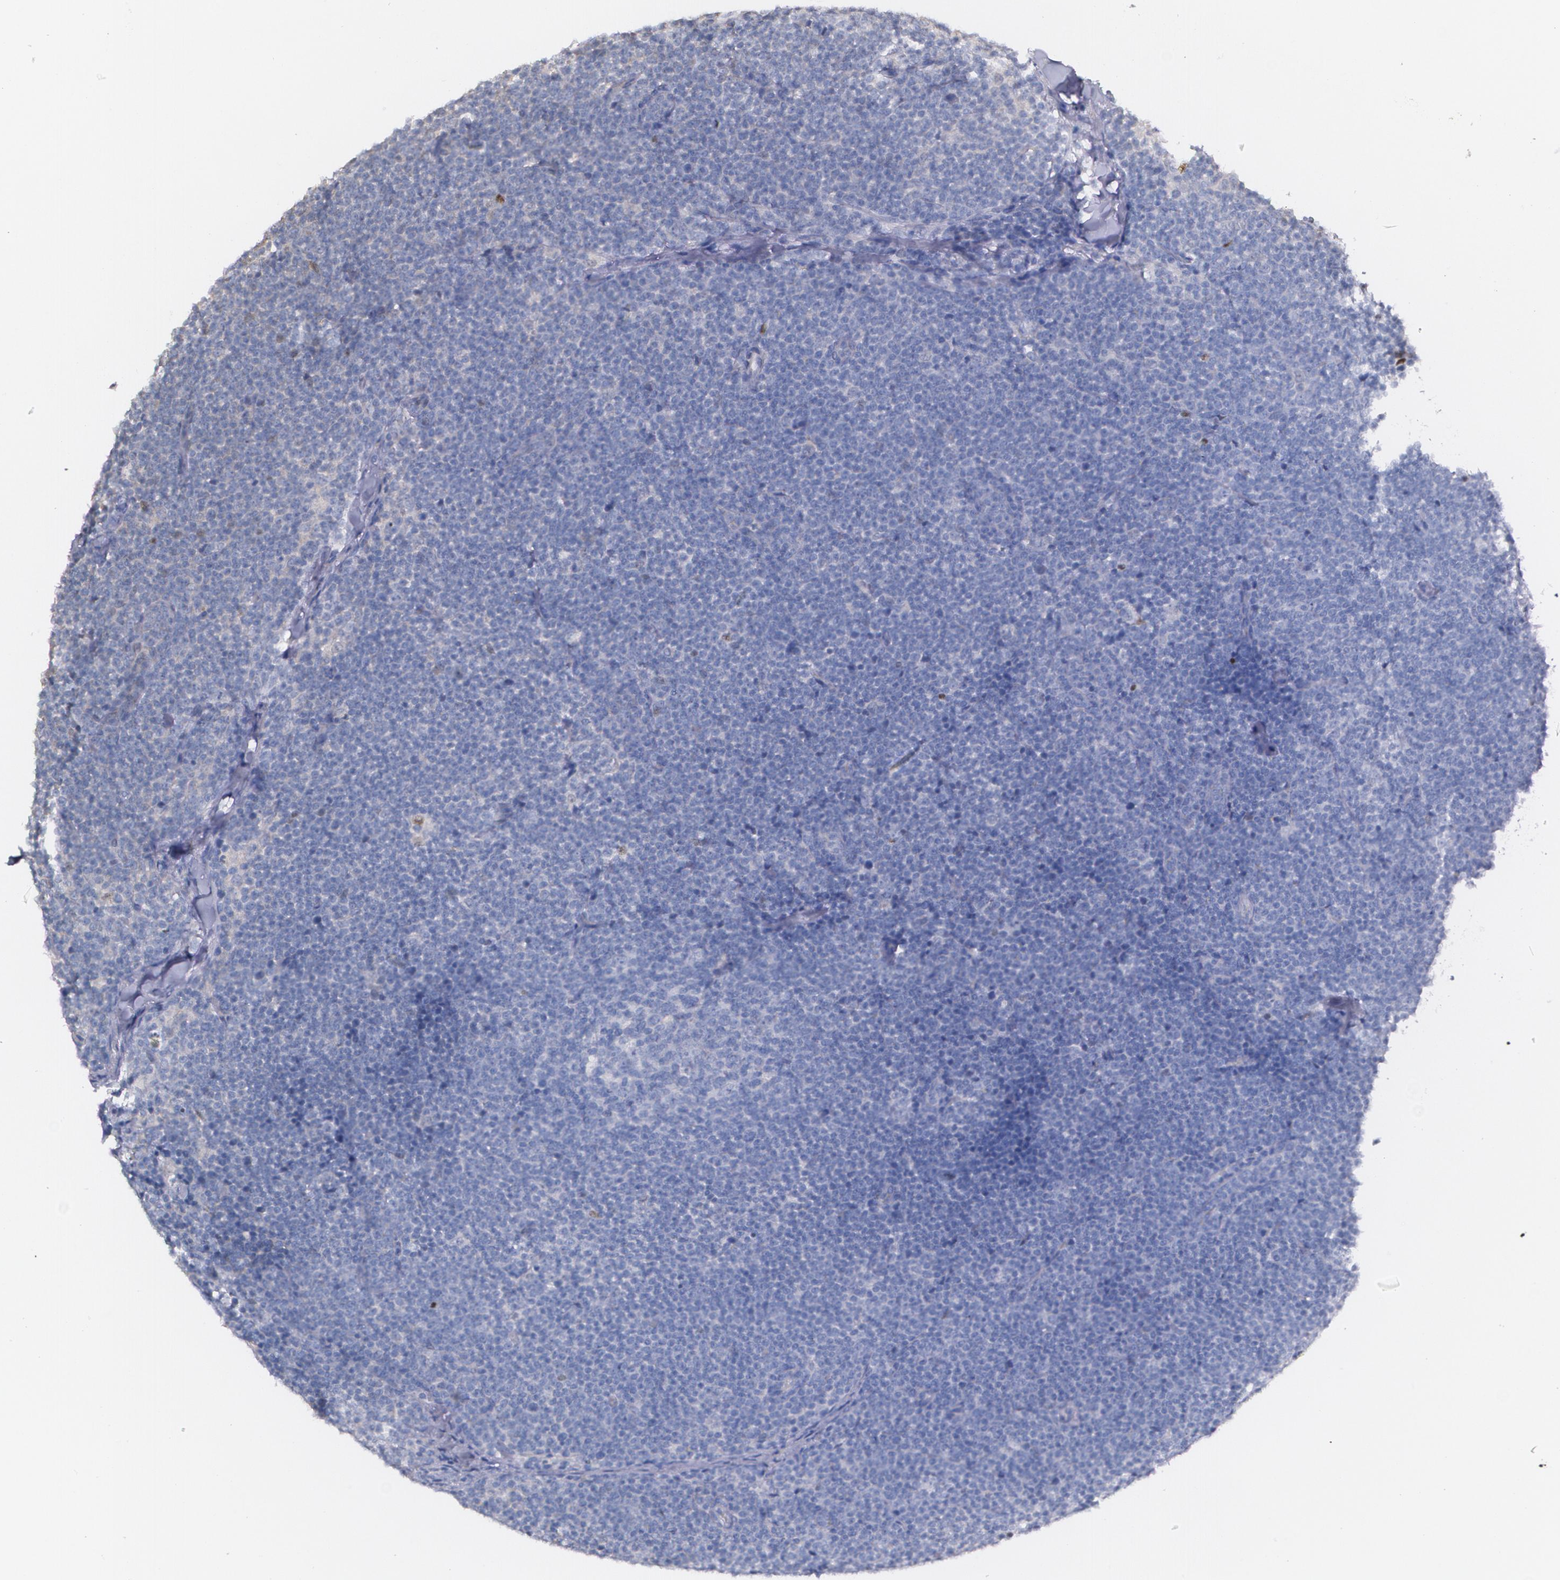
{"staining": {"intensity": "weak", "quantity": "<25%", "location": "cytoplasmic/membranous"}, "tissue": "lymphoma", "cell_type": "Tumor cells", "image_type": "cancer", "snomed": [{"axis": "morphology", "description": "Malignant lymphoma, non-Hodgkin's type, High grade"}, {"axis": "topography", "description": "Lymph node"}], "caption": "Photomicrograph shows no significant protein staining in tumor cells of lymphoma.", "gene": "ATF3", "patient": {"sex": "female", "age": 58}}